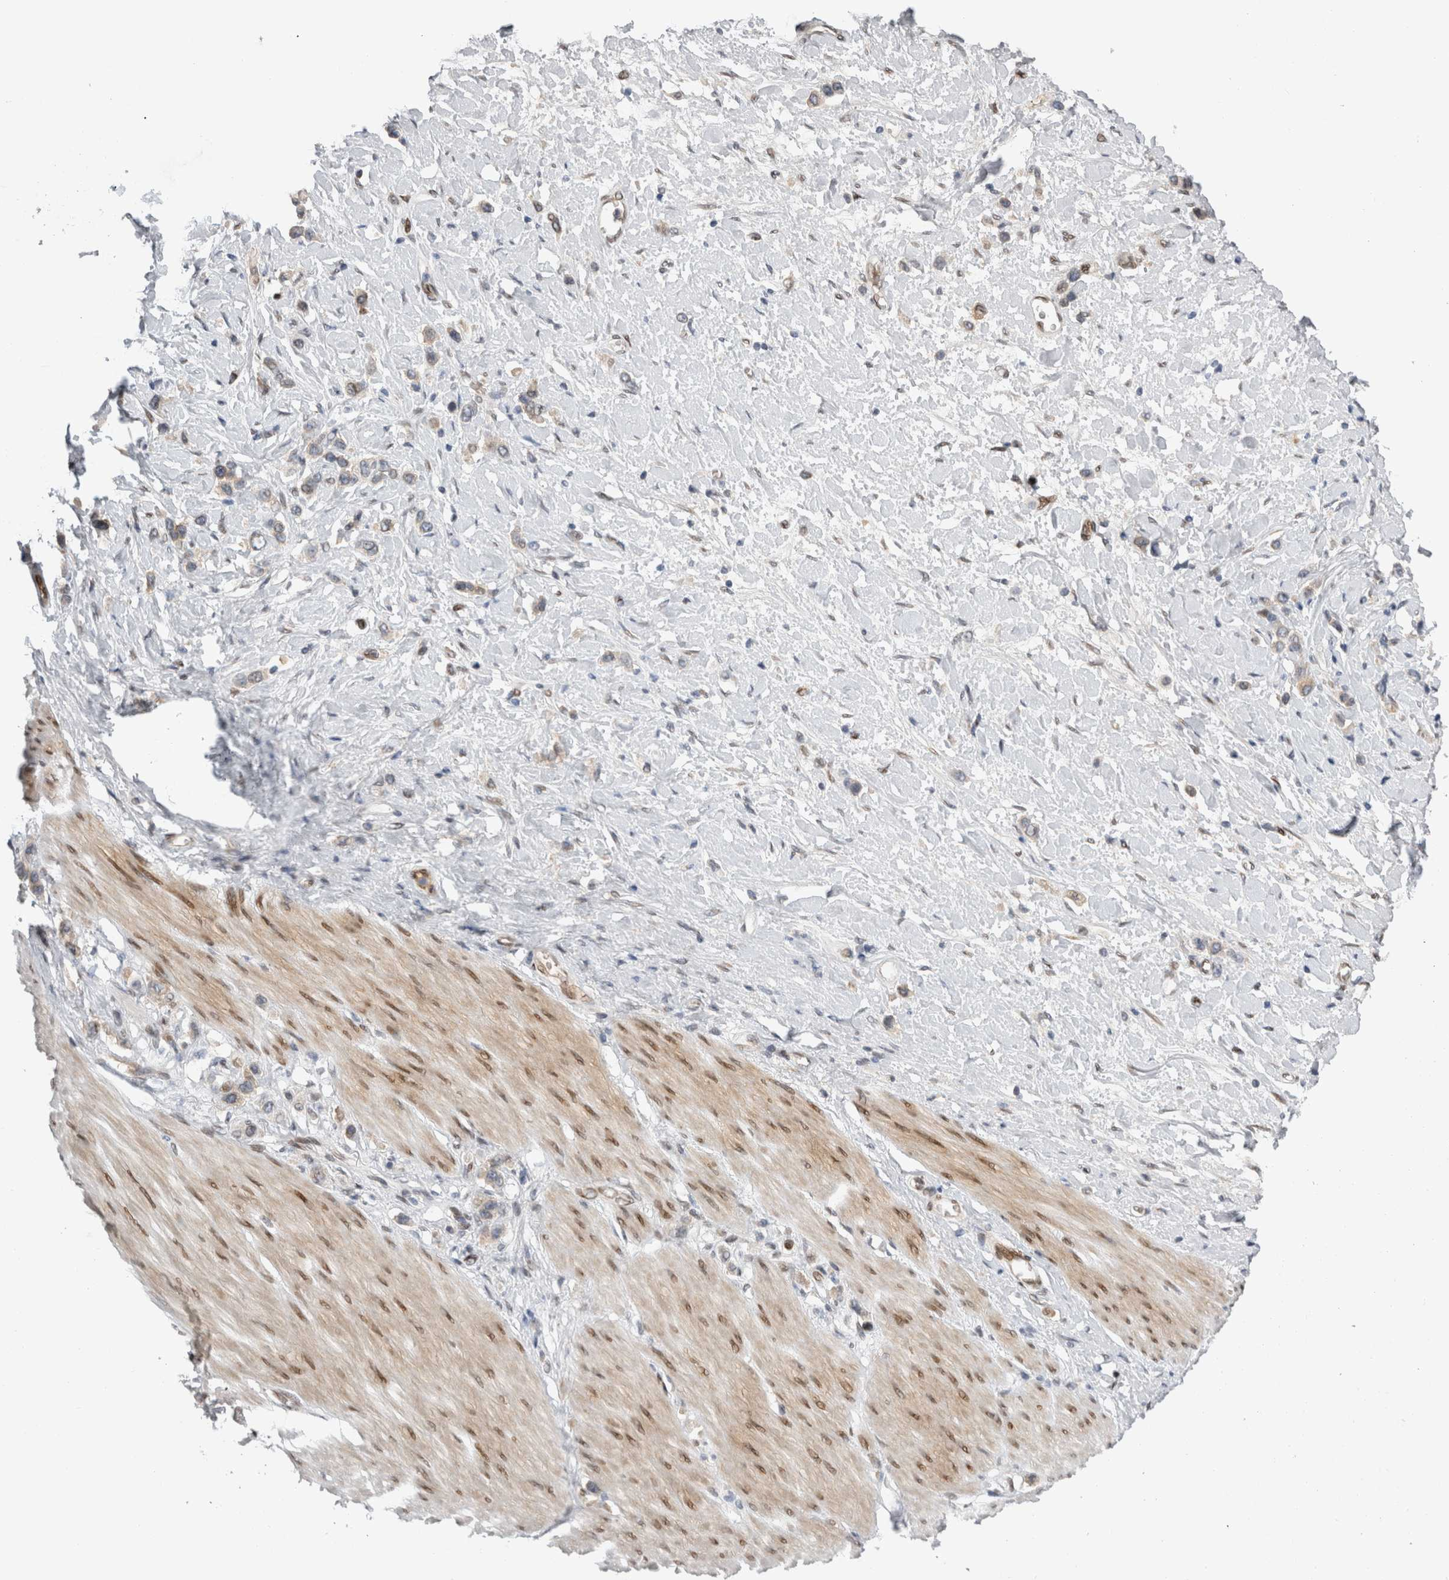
{"staining": {"intensity": "negative", "quantity": "none", "location": "none"}, "tissue": "stomach cancer", "cell_type": "Tumor cells", "image_type": "cancer", "snomed": [{"axis": "morphology", "description": "Adenocarcinoma, NOS"}, {"axis": "topography", "description": "Stomach"}], "caption": "This is an immunohistochemistry histopathology image of human stomach adenocarcinoma. There is no positivity in tumor cells.", "gene": "DMTN", "patient": {"sex": "female", "age": 65}}